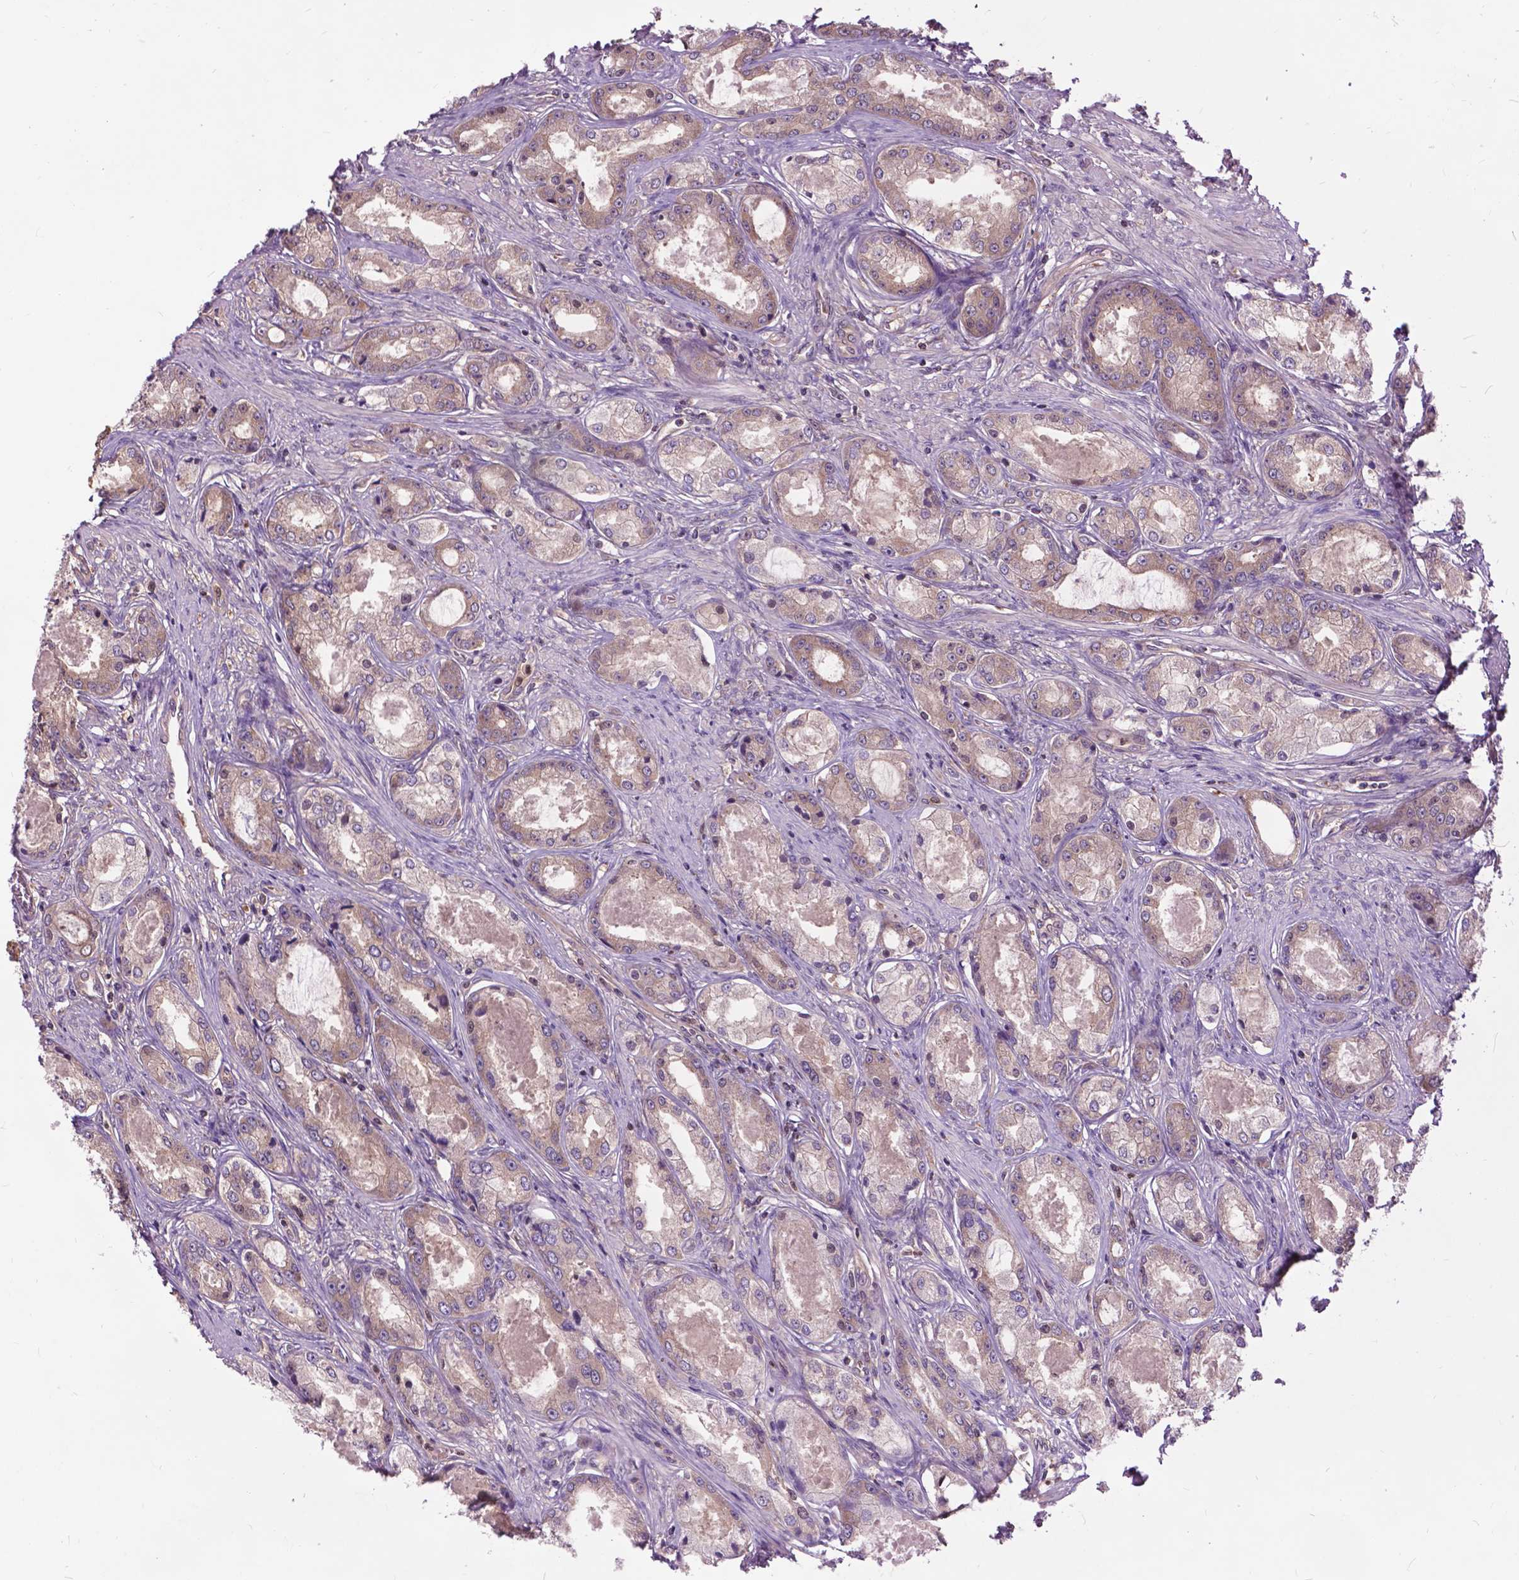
{"staining": {"intensity": "weak", "quantity": ">75%", "location": "cytoplasmic/membranous"}, "tissue": "prostate cancer", "cell_type": "Tumor cells", "image_type": "cancer", "snomed": [{"axis": "morphology", "description": "Adenocarcinoma, Low grade"}, {"axis": "topography", "description": "Prostate"}], "caption": "Brown immunohistochemical staining in prostate low-grade adenocarcinoma shows weak cytoplasmic/membranous expression in approximately >75% of tumor cells.", "gene": "ARAF", "patient": {"sex": "male", "age": 68}}